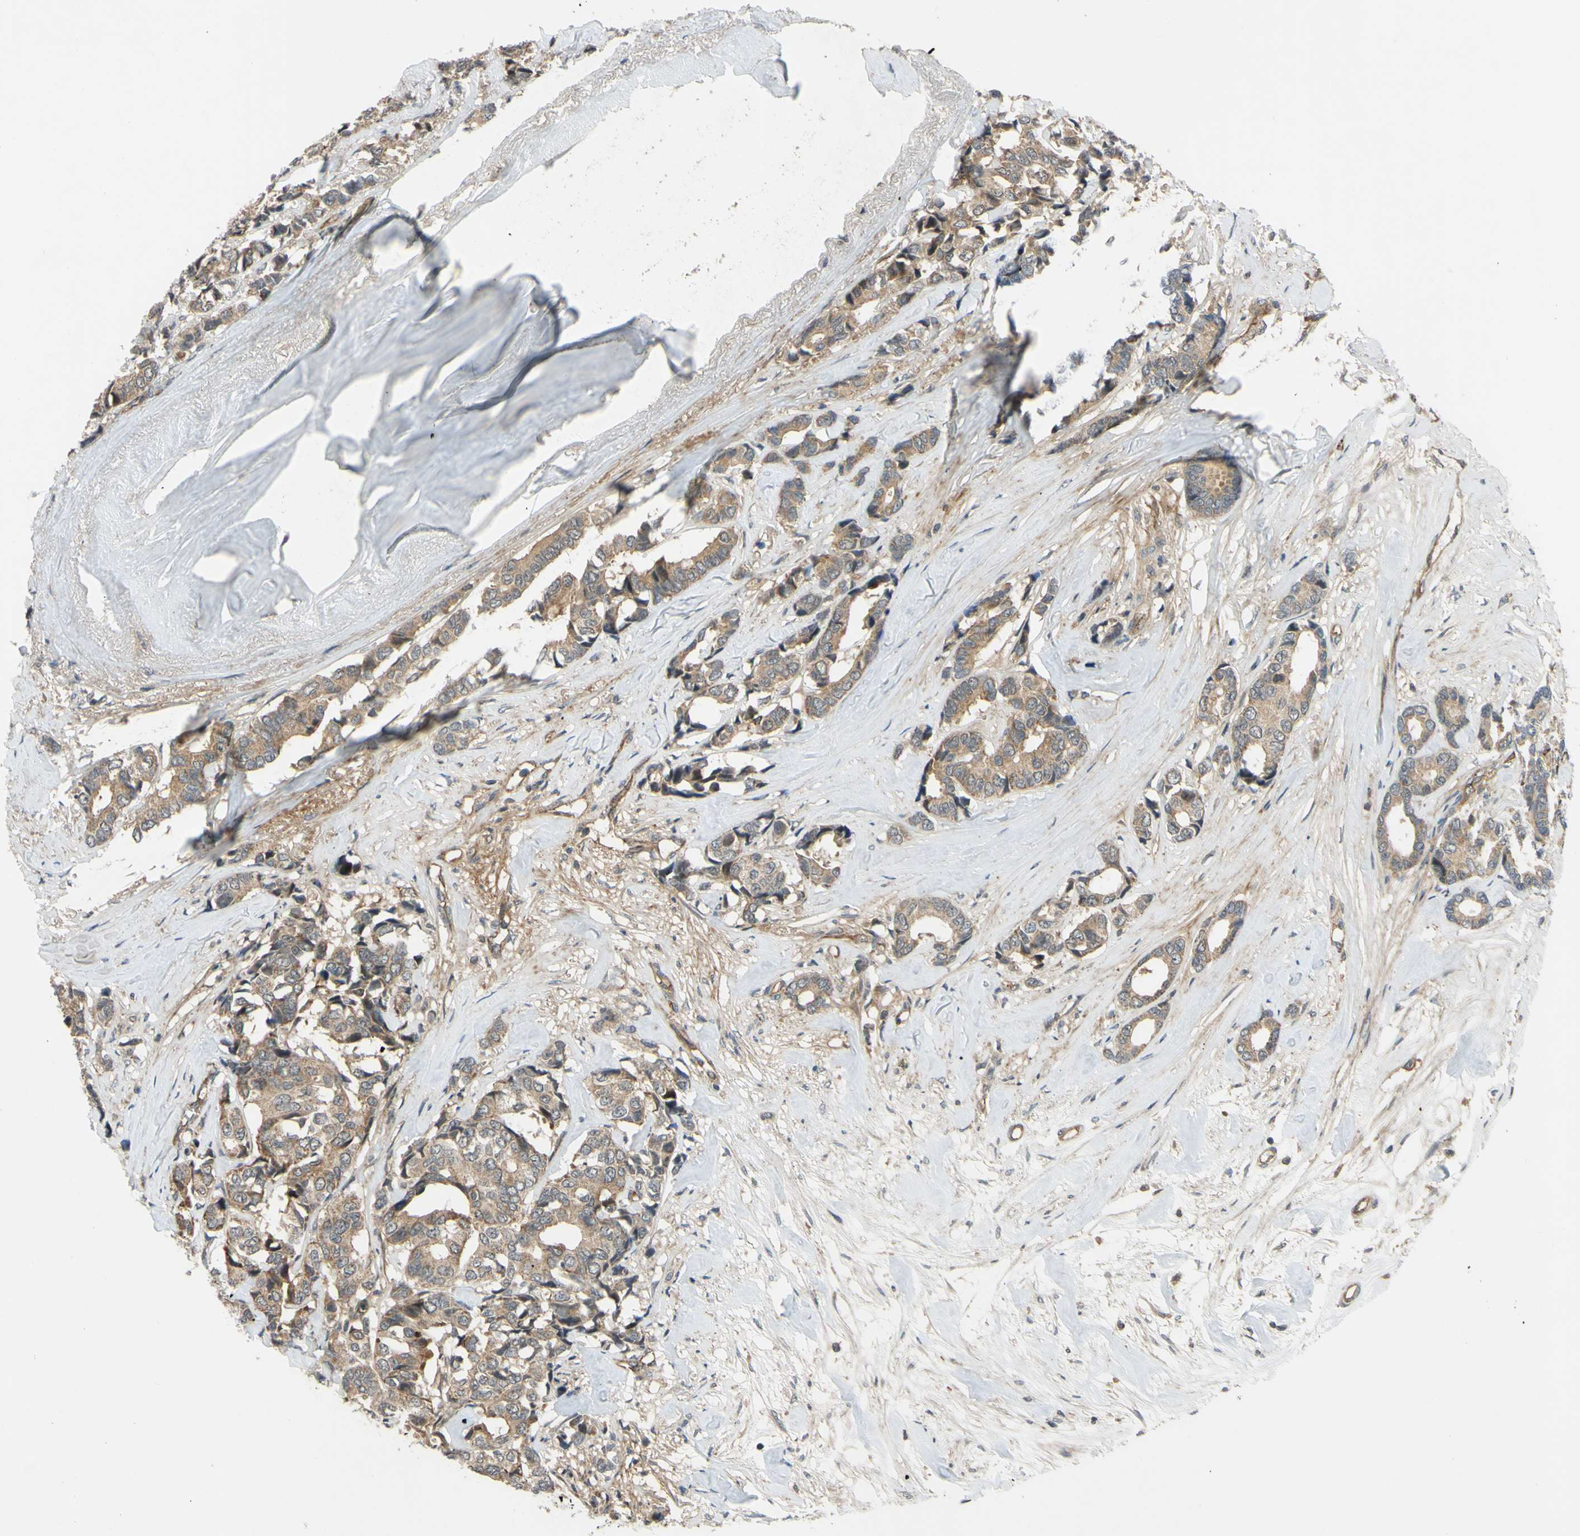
{"staining": {"intensity": "moderate", "quantity": ">75%", "location": "cytoplasmic/membranous"}, "tissue": "breast cancer", "cell_type": "Tumor cells", "image_type": "cancer", "snomed": [{"axis": "morphology", "description": "Duct carcinoma"}, {"axis": "topography", "description": "Breast"}], "caption": "Protein staining demonstrates moderate cytoplasmic/membranous positivity in about >75% of tumor cells in breast cancer (infiltrating ductal carcinoma).", "gene": "COMMD9", "patient": {"sex": "female", "age": 87}}